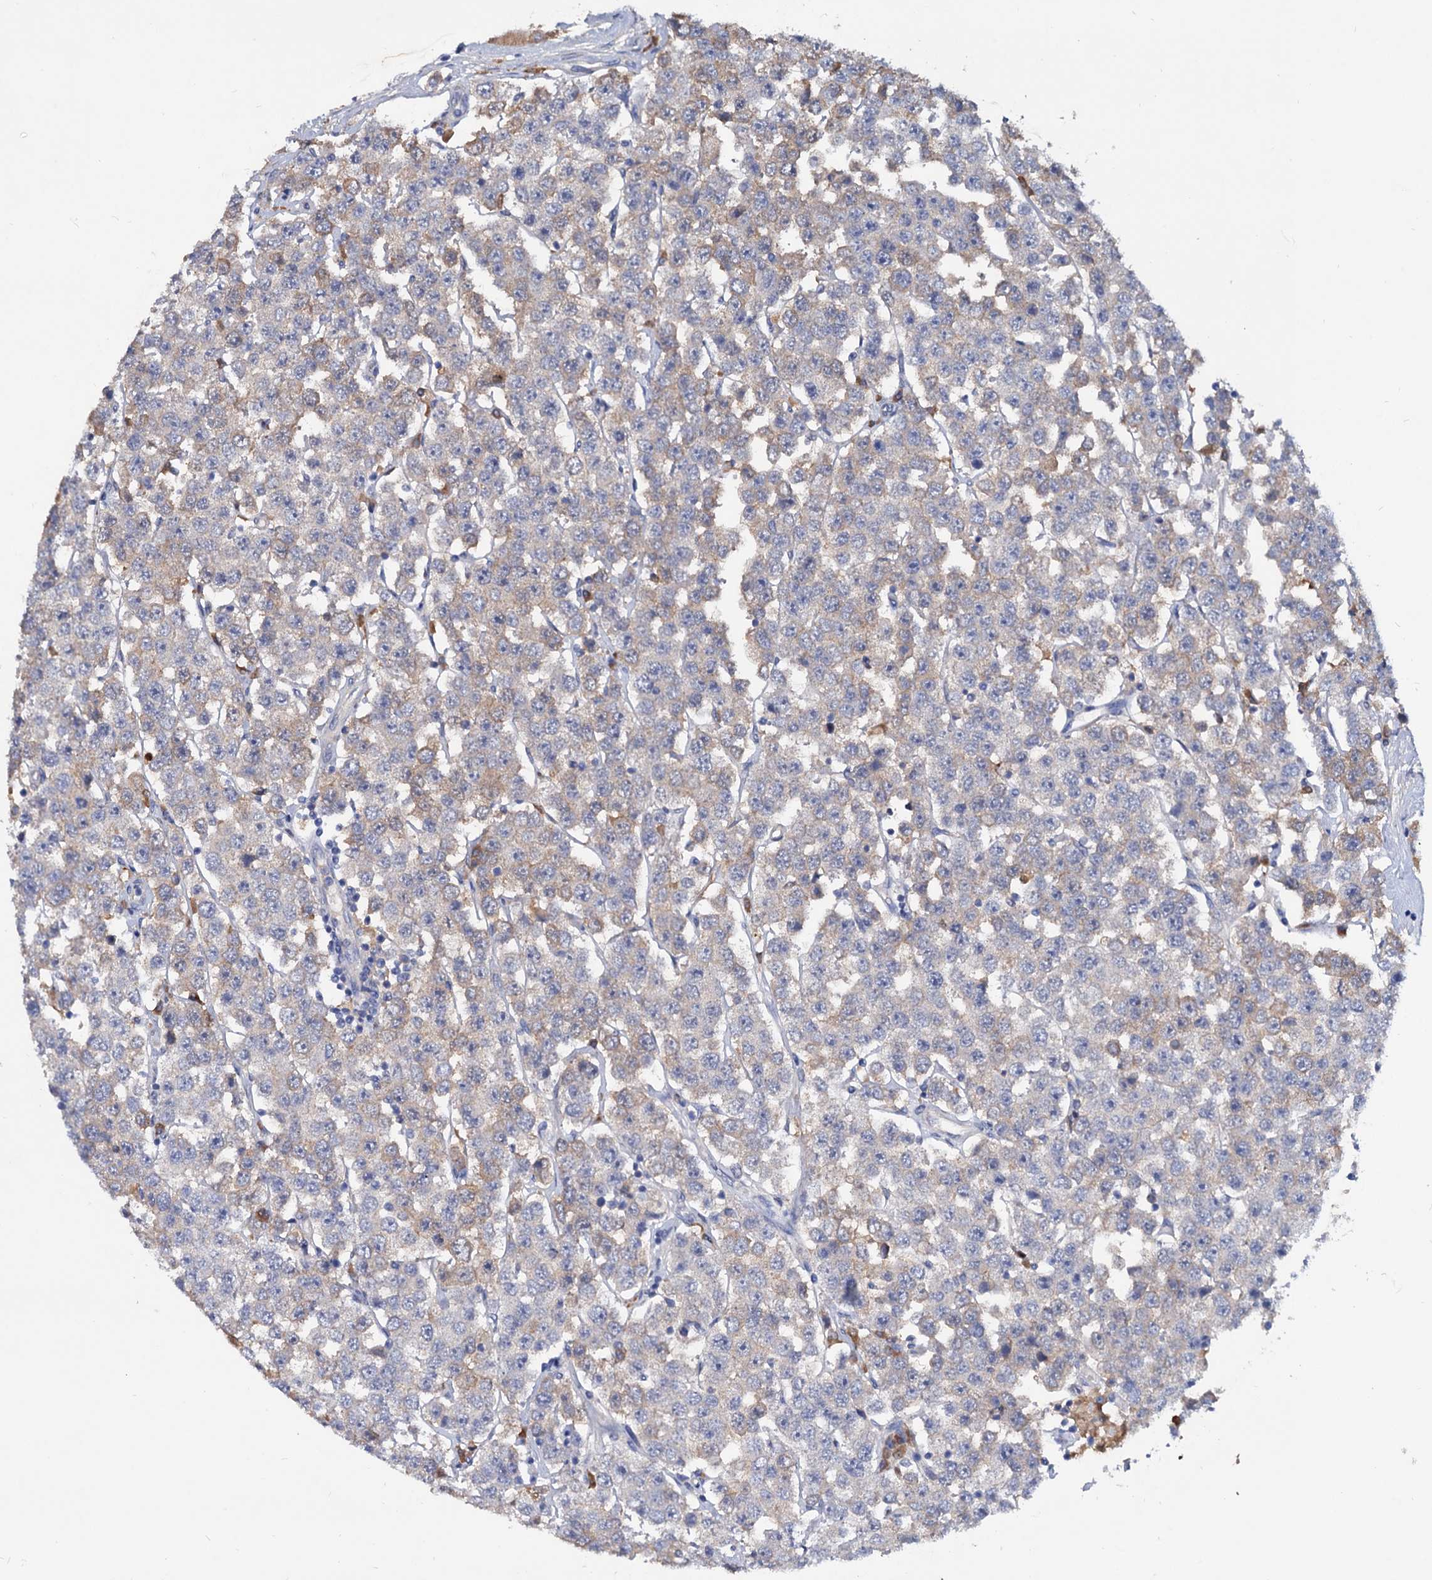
{"staining": {"intensity": "weak", "quantity": "25%-75%", "location": "cytoplasmic/membranous"}, "tissue": "testis cancer", "cell_type": "Tumor cells", "image_type": "cancer", "snomed": [{"axis": "morphology", "description": "Seminoma, NOS"}, {"axis": "topography", "description": "Testis"}], "caption": "A photomicrograph of testis seminoma stained for a protein displays weak cytoplasmic/membranous brown staining in tumor cells. (Stains: DAB (3,3'-diaminobenzidine) in brown, nuclei in blue, Microscopy: brightfield microscopy at high magnification).", "gene": "NPAS4", "patient": {"sex": "male", "age": 28}}